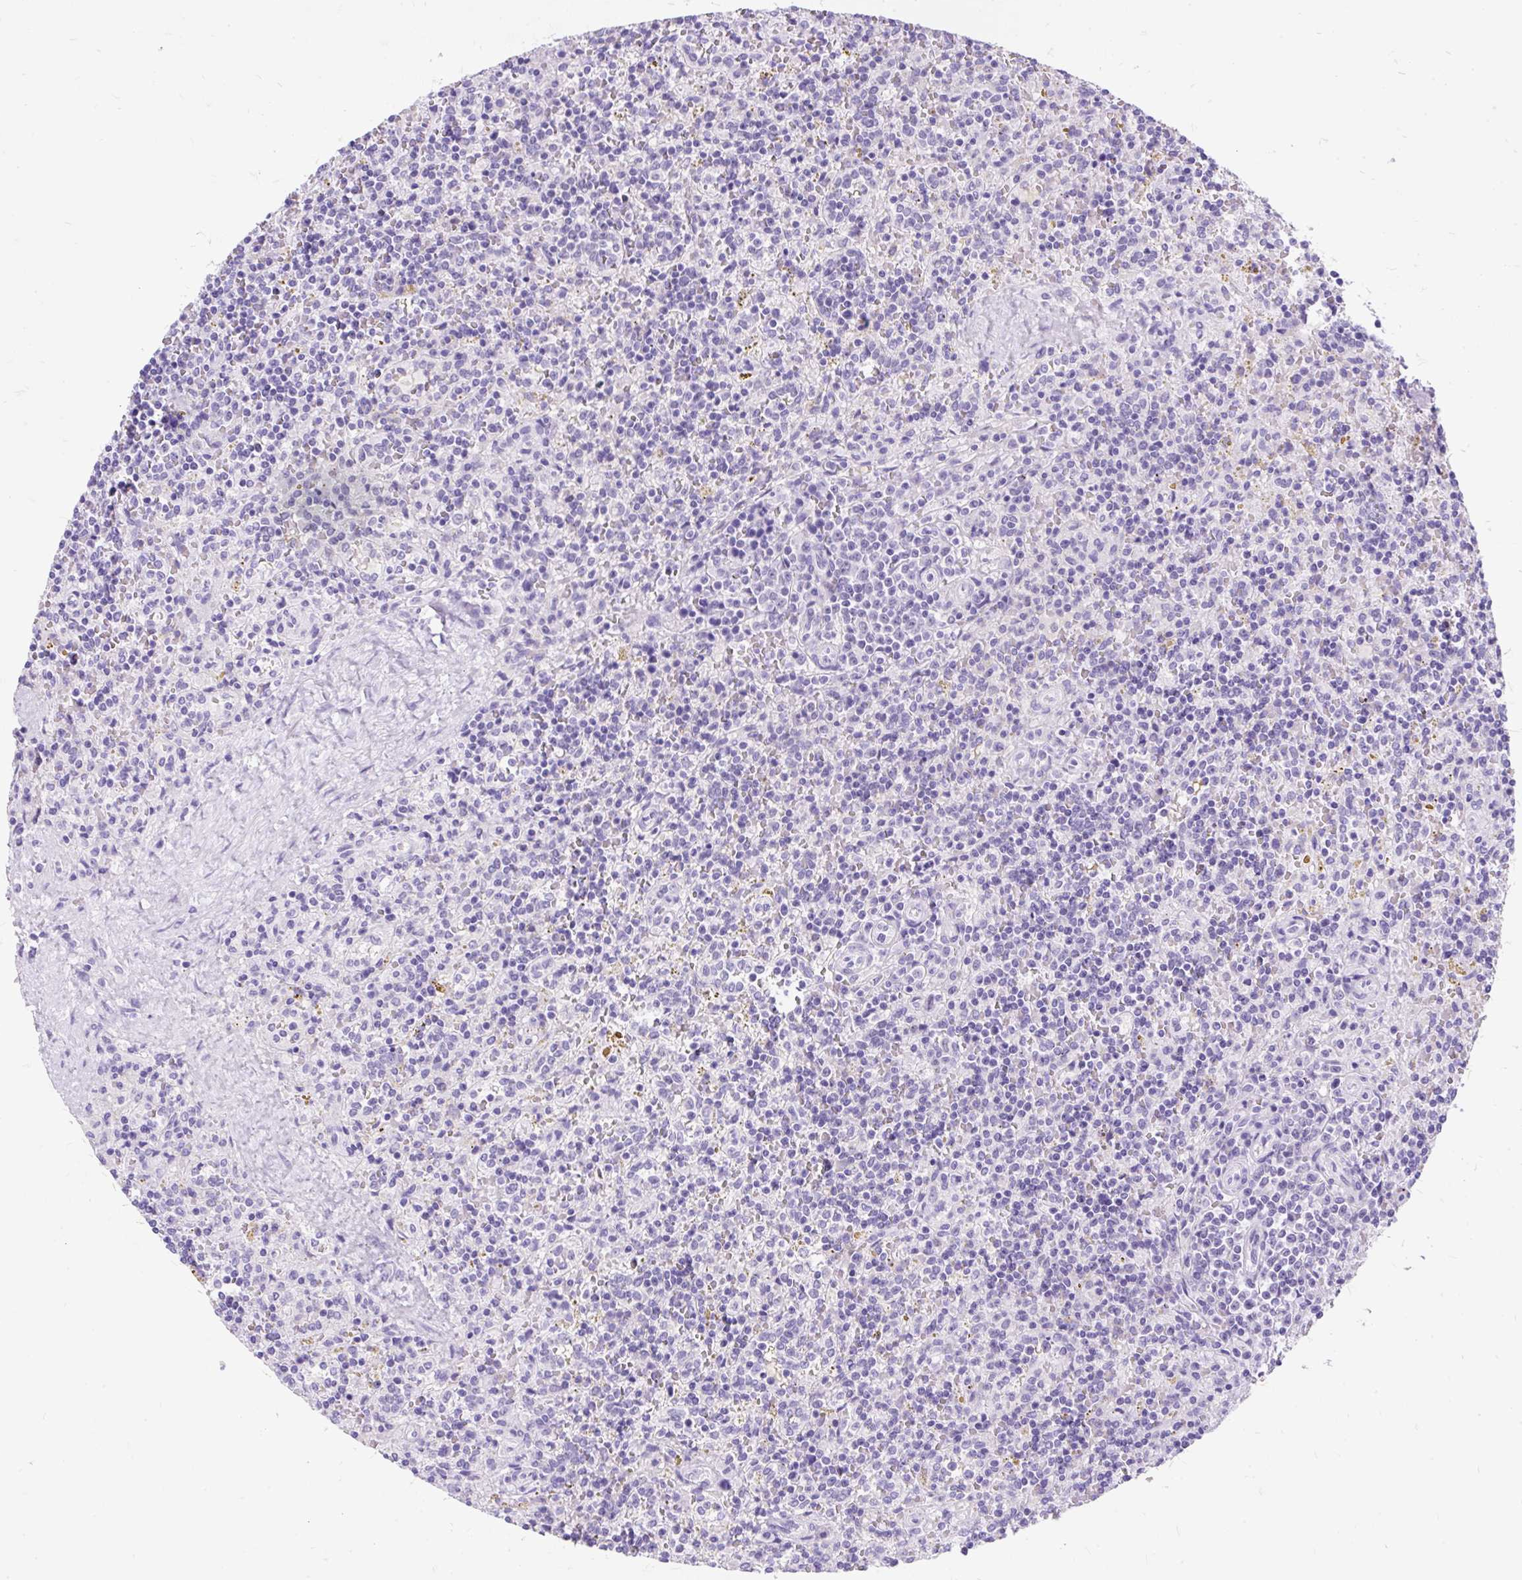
{"staining": {"intensity": "negative", "quantity": "none", "location": "none"}, "tissue": "lymphoma", "cell_type": "Tumor cells", "image_type": "cancer", "snomed": [{"axis": "morphology", "description": "Malignant lymphoma, non-Hodgkin's type, Low grade"}, {"axis": "topography", "description": "Spleen"}], "caption": "The IHC micrograph has no significant staining in tumor cells of lymphoma tissue.", "gene": "SCGB1A1", "patient": {"sex": "male", "age": 67}}